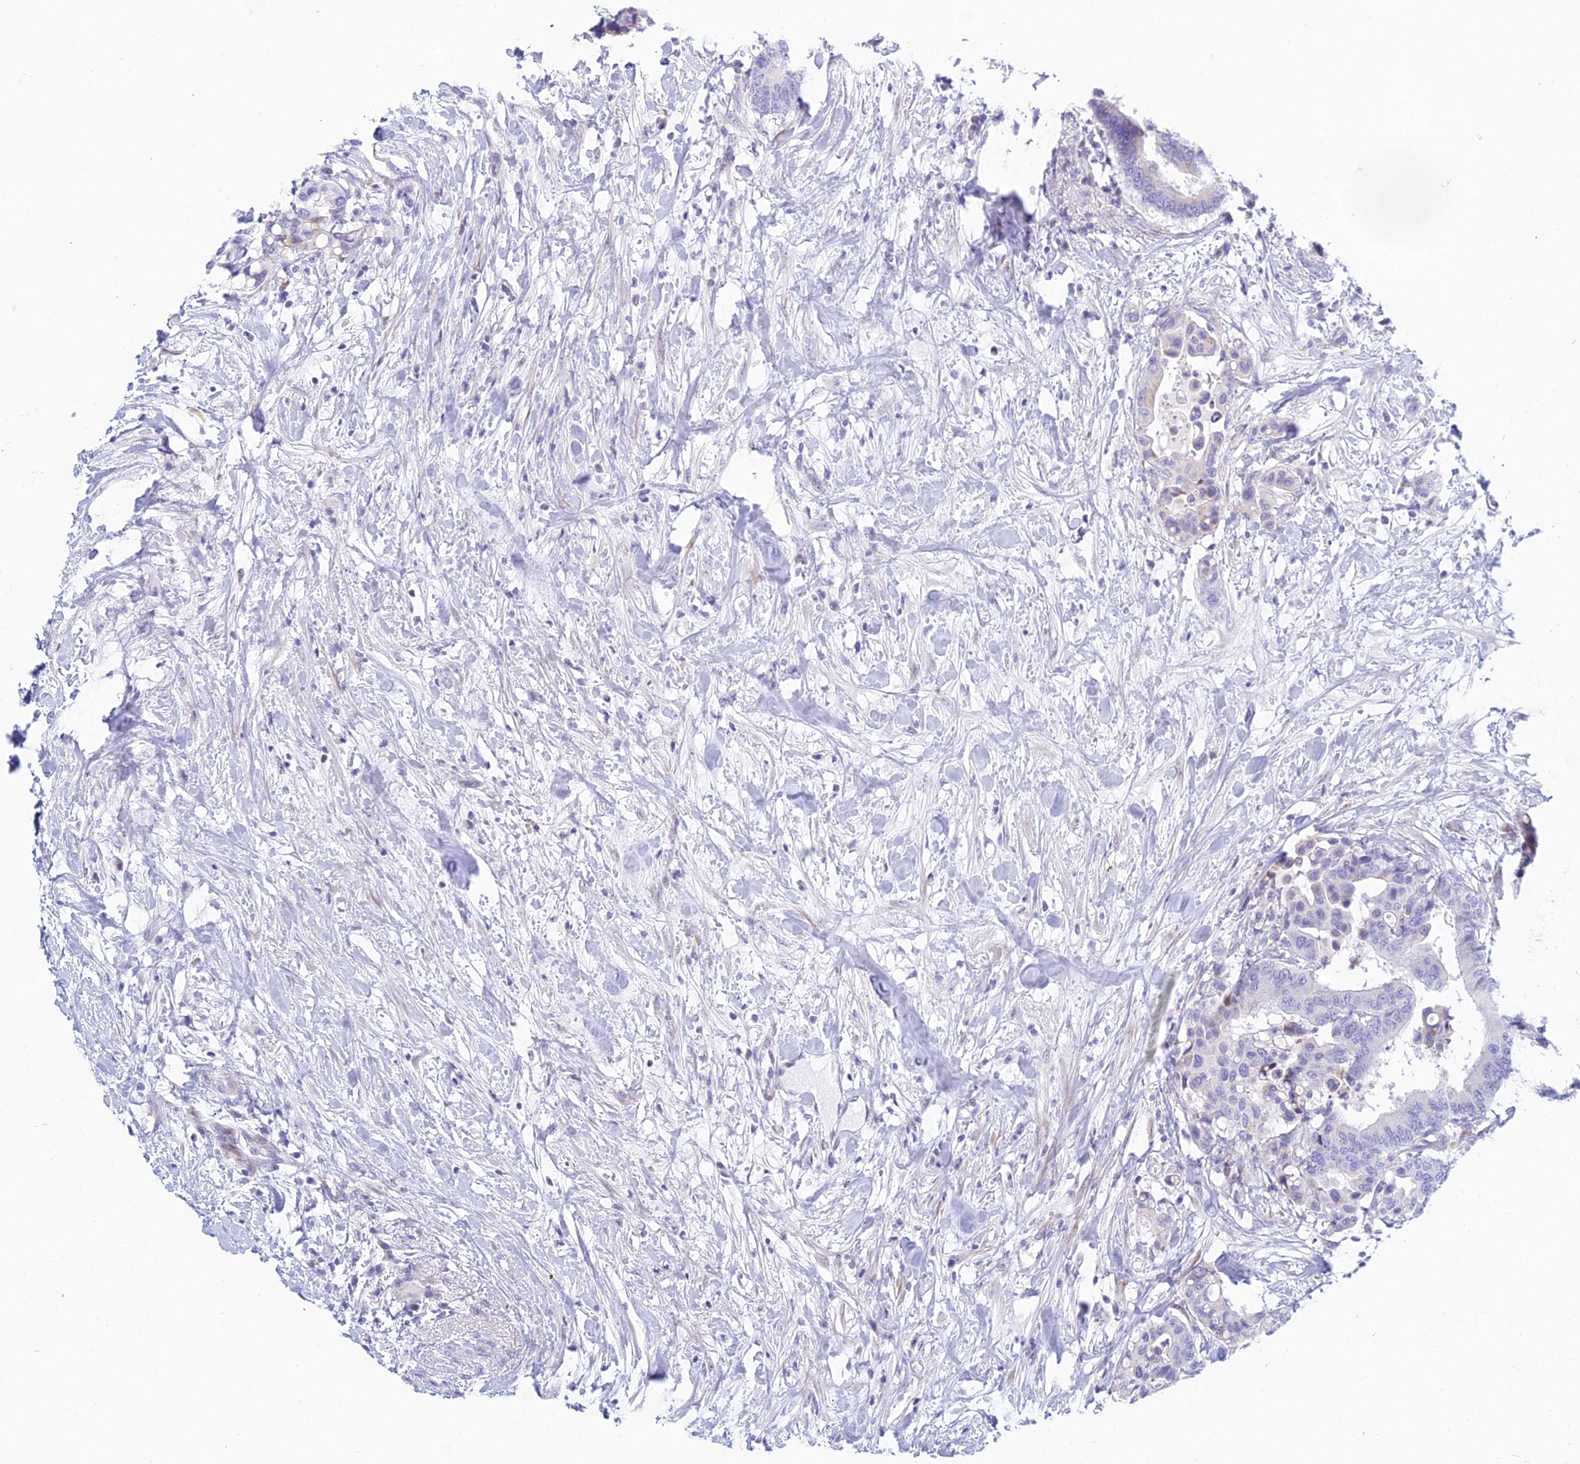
{"staining": {"intensity": "negative", "quantity": "none", "location": "none"}, "tissue": "colorectal cancer", "cell_type": "Tumor cells", "image_type": "cancer", "snomed": [{"axis": "morphology", "description": "Normal tissue, NOS"}, {"axis": "morphology", "description": "Adenocarcinoma, NOS"}, {"axis": "topography", "description": "Colon"}], "caption": "Colorectal adenocarcinoma stained for a protein using immunohistochemistry demonstrates no expression tumor cells.", "gene": "PRR13", "patient": {"sex": "male", "age": 82}}